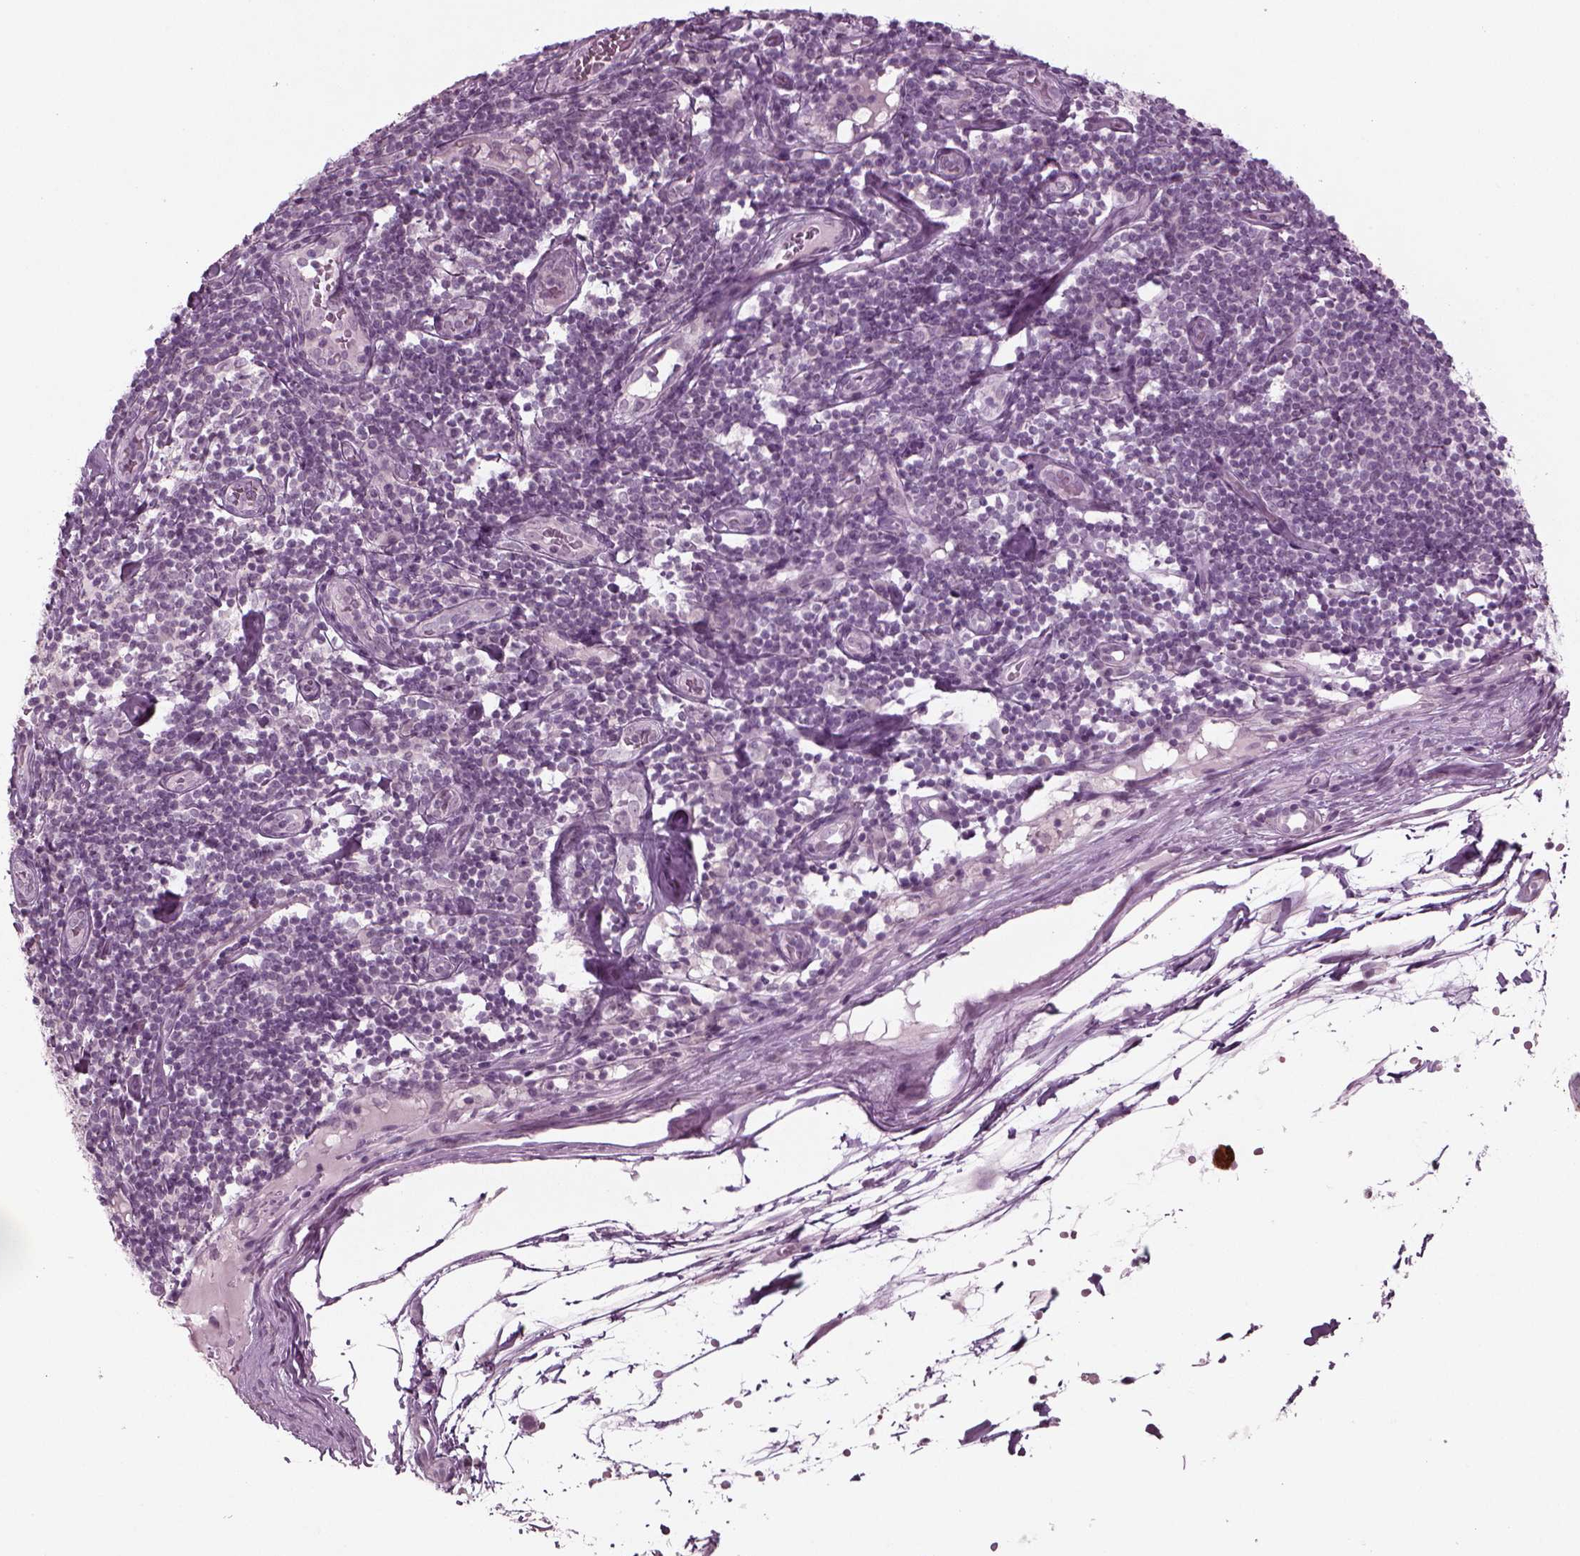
{"staining": {"intensity": "weak", "quantity": "<25%", "location": "cytoplasmic/membranous"}, "tissue": "melanoma", "cell_type": "Tumor cells", "image_type": "cancer", "snomed": [{"axis": "morphology", "description": "Malignant melanoma, Metastatic site"}, {"axis": "topography", "description": "Lymph node"}], "caption": "Tumor cells show no significant positivity in melanoma. The staining is performed using DAB (3,3'-diaminobenzidine) brown chromogen with nuclei counter-stained in using hematoxylin.", "gene": "MGAT4D", "patient": {"sex": "female", "age": 64}}